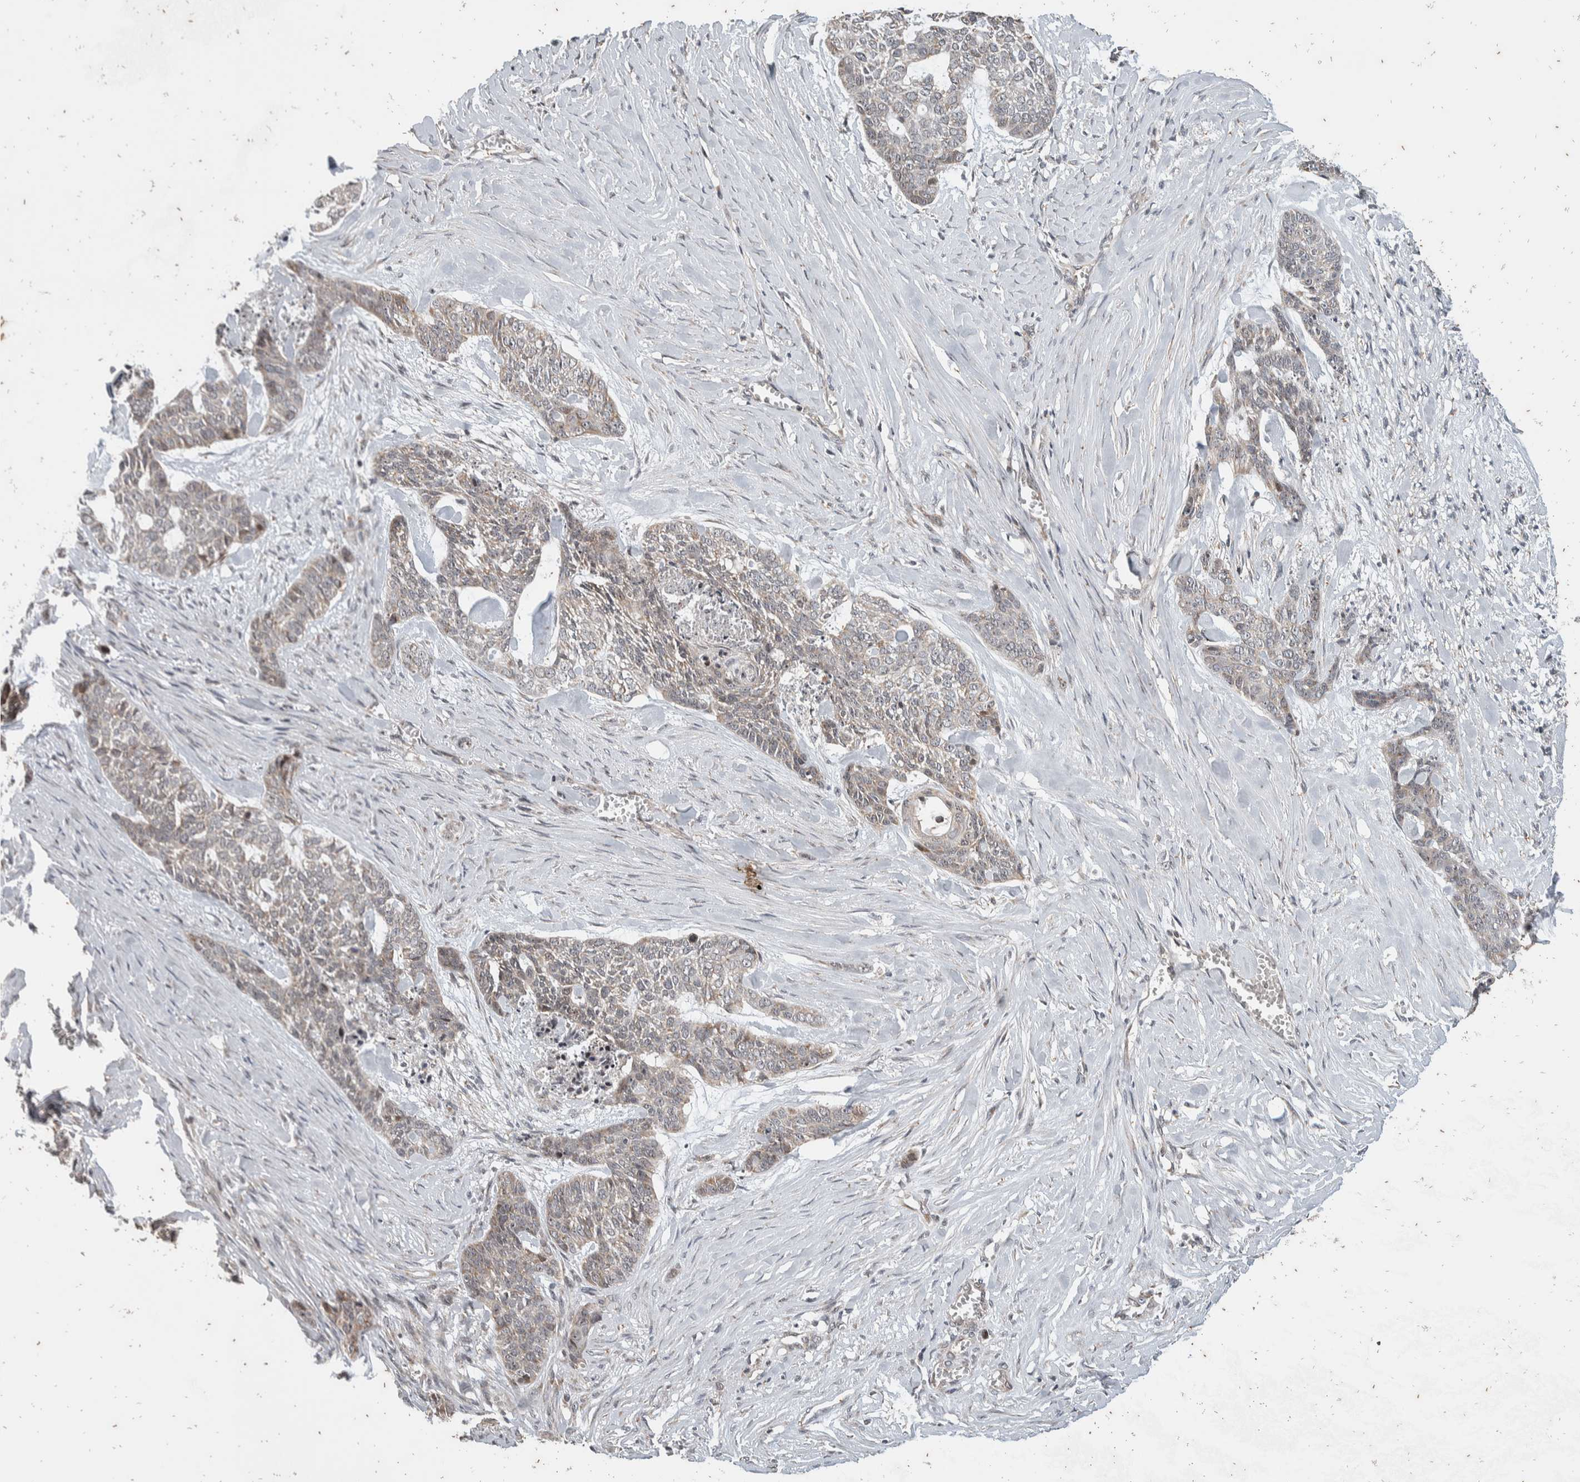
{"staining": {"intensity": "negative", "quantity": "none", "location": "none"}, "tissue": "skin cancer", "cell_type": "Tumor cells", "image_type": "cancer", "snomed": [{"axis": "morphology", "description": "Basal cell carcinoma"}, {"axis": "topography", "description": "Skin"}], "caption": "Immunohistochemistry micrograph of human skin cancer (basal cell carcinoma) stained for a protein (brown), which displays no positivity in tumor cells.", "gene": "ATXN7L1", "patient": {"sex": "female", "age": 64}}